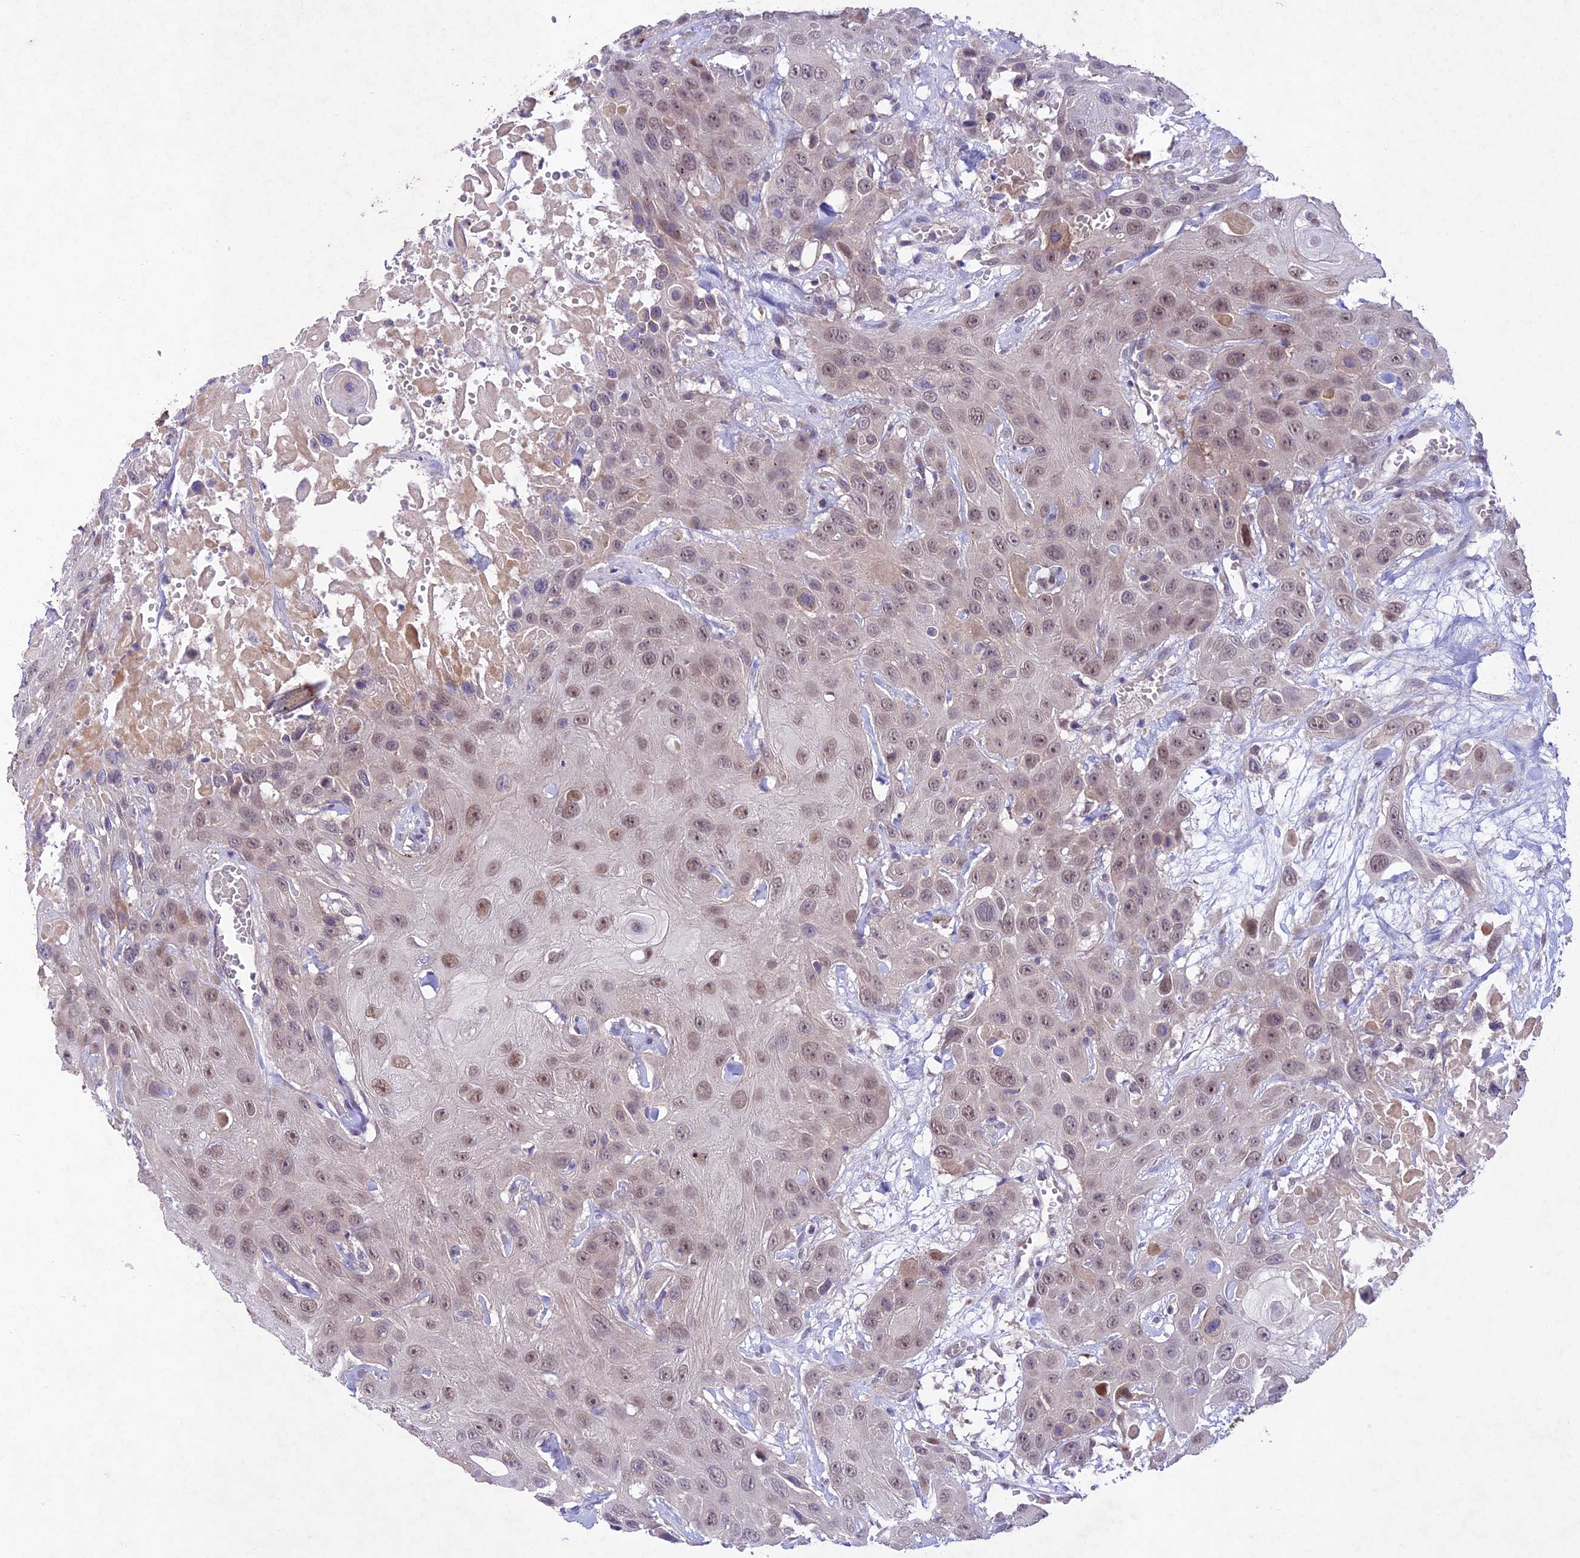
{"staining": {"intensity": "weak", "quantity": ">75%", "location": "nuclear"}, "tissue": "head and neck cancer", "cell_type": "Tumor cells", "image_type": "cancer", "snomed": [{"axis": "morphology", "description": "Squamous cell carcinoma, NOS"}, {"axis": "topography", "description": "Head-Neck"}], "caption": "DAB immunohistochemical staining of head and neck cancer (squamous cell carcinoma) shows weak nuclear protein staining in about >75% of tumor cells.", "gene": "ANKRD52", "patient": {"sex": "male", "age": 81}}